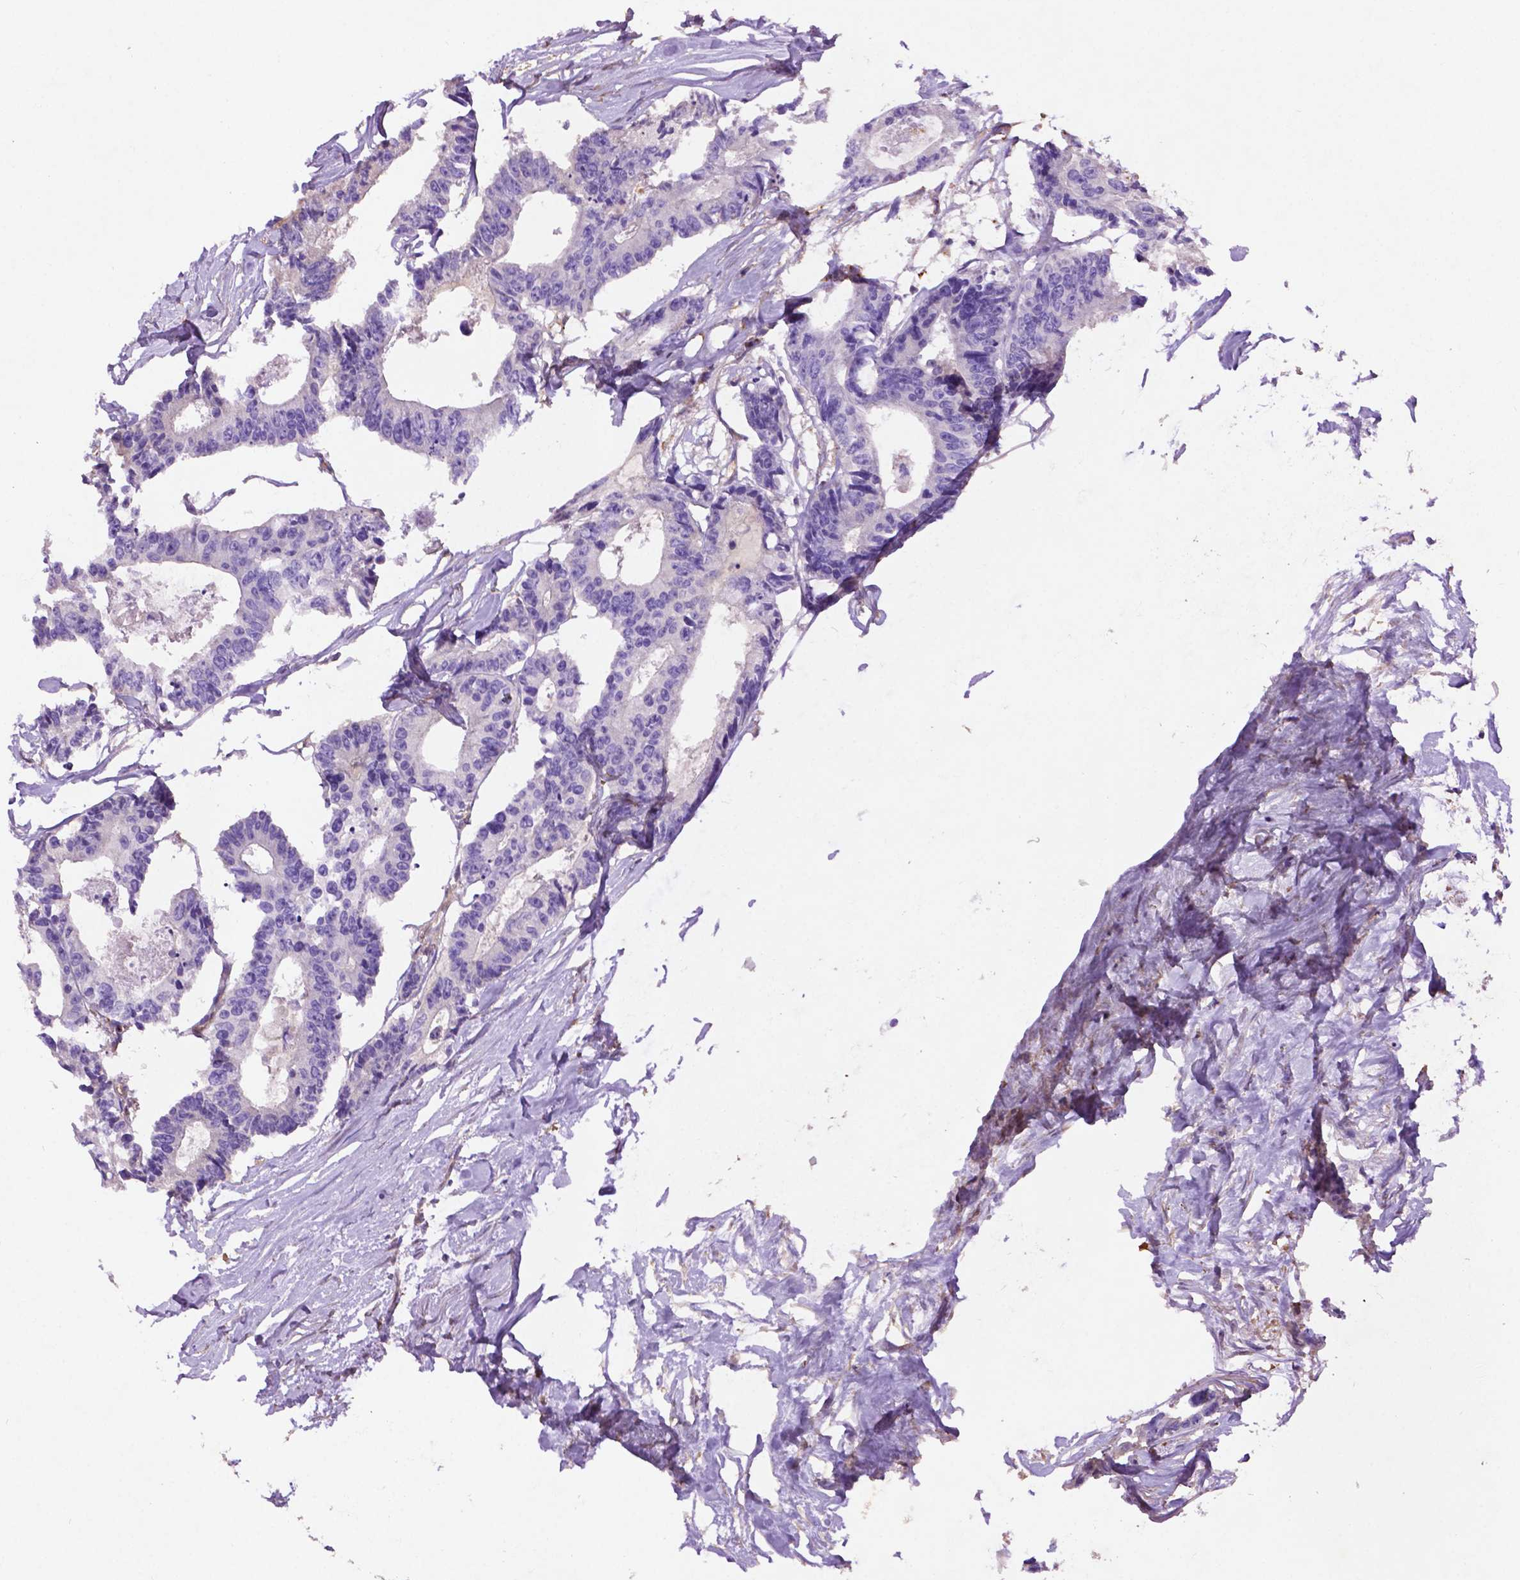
{"staining": {"intensity": "negative", "quantity": "none", "location": "none"}, "tissue": "colorectal cancer", "cell_type": "Tumor cells", "image_type": "cancer", "snomed": [{"axis": "morphology", "description": "Adenocarcinoma, NOS"}, {"axis": "topography", "description": "Rectum"}], "caption": "IHC micrograph of neoplastic tissue: colorectal cancer (adenocarcinoma) stained with DAB exhibits no significant protein positivity in tumor cells.", "gene": "GDPD5", "patient": {"sex": "male", "age": 57}}